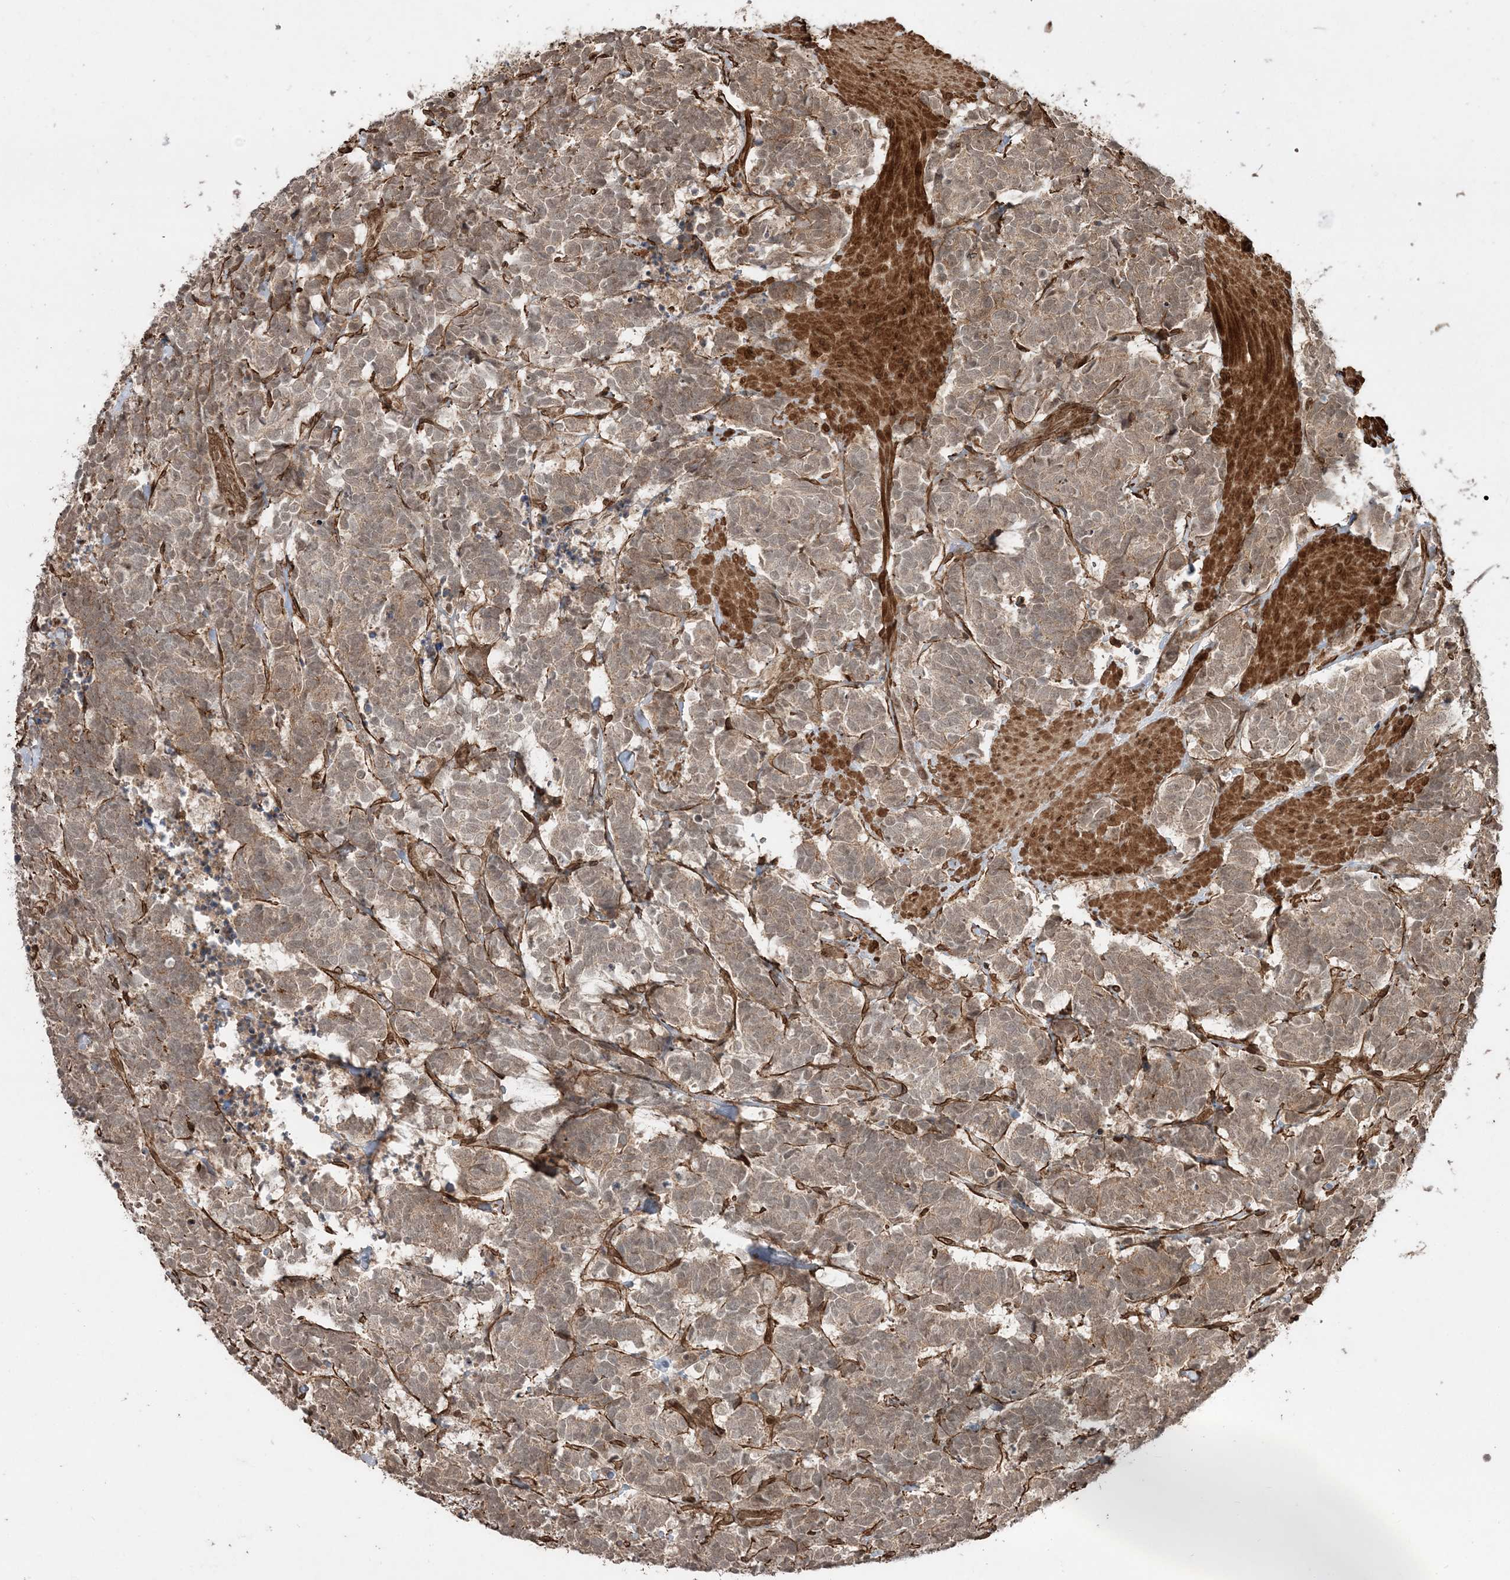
{"staining": {"intensity": "weak", "quantity": ">75%", "location": "cytoplasmic/membranous,nuclear"}, "tissue": "carcinoid", "cell_type": "Tumor cells", "image_type": "cancer", "snomed": [{"axis": "morphology", "description": "Carcinoma, NOS"}, {"axis": "morphology", "description": "Carcinoid, malignant, NOS"}, {"axis": "topography", "description": "Urinary bladder"}], "caption": "Human carcinoid stained with a brown dye shows weak cytoplasmic/membranous and nuclear positive staining in approximately >75% of tumor cells.", "gene": "ETAA1", "patient": {"sex": "male", "age": 57}}